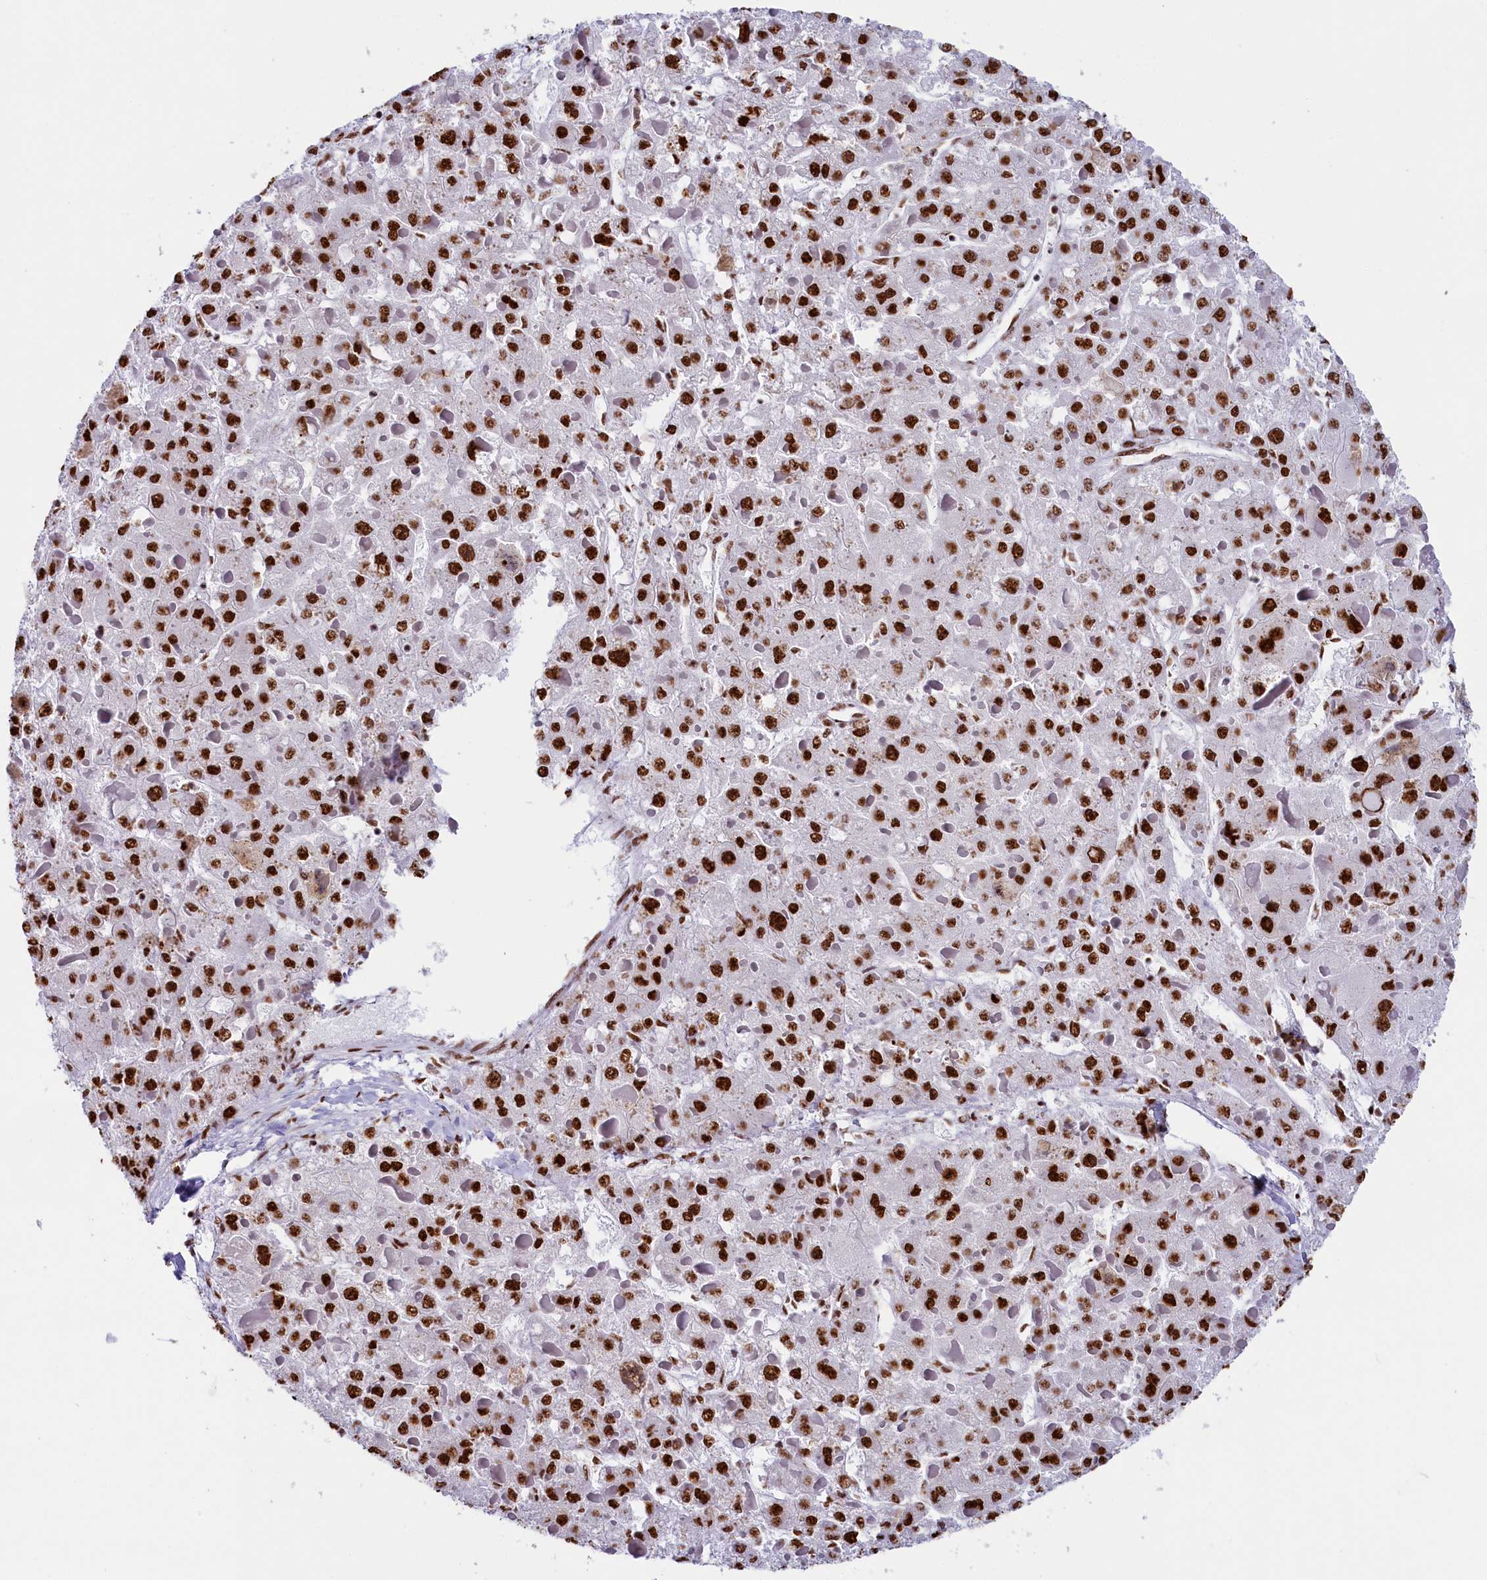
{"staining": {"intensity": "strong", "quantity": ">75%", "location": "nuclear"}, "tissue": "liver cancer", "cell_type": "Tumor cells", "image_type": "cancer", "snomed": [{"axis": "morphology", "description": "Carcinoma, Hepatocellular, NOS"}, {"axis": "topography", "description": "Liver"}], "caption": "IHC photomicrograph of neoplastic tissue: human liver cancer stained using IHC displays high levels of strong protein expression localized specifically in the nuclear of tumor cells, appearing as a nuclear brown color.", "gene": "SNRNP70", "patient": {"sex": "female", "age": 73}}